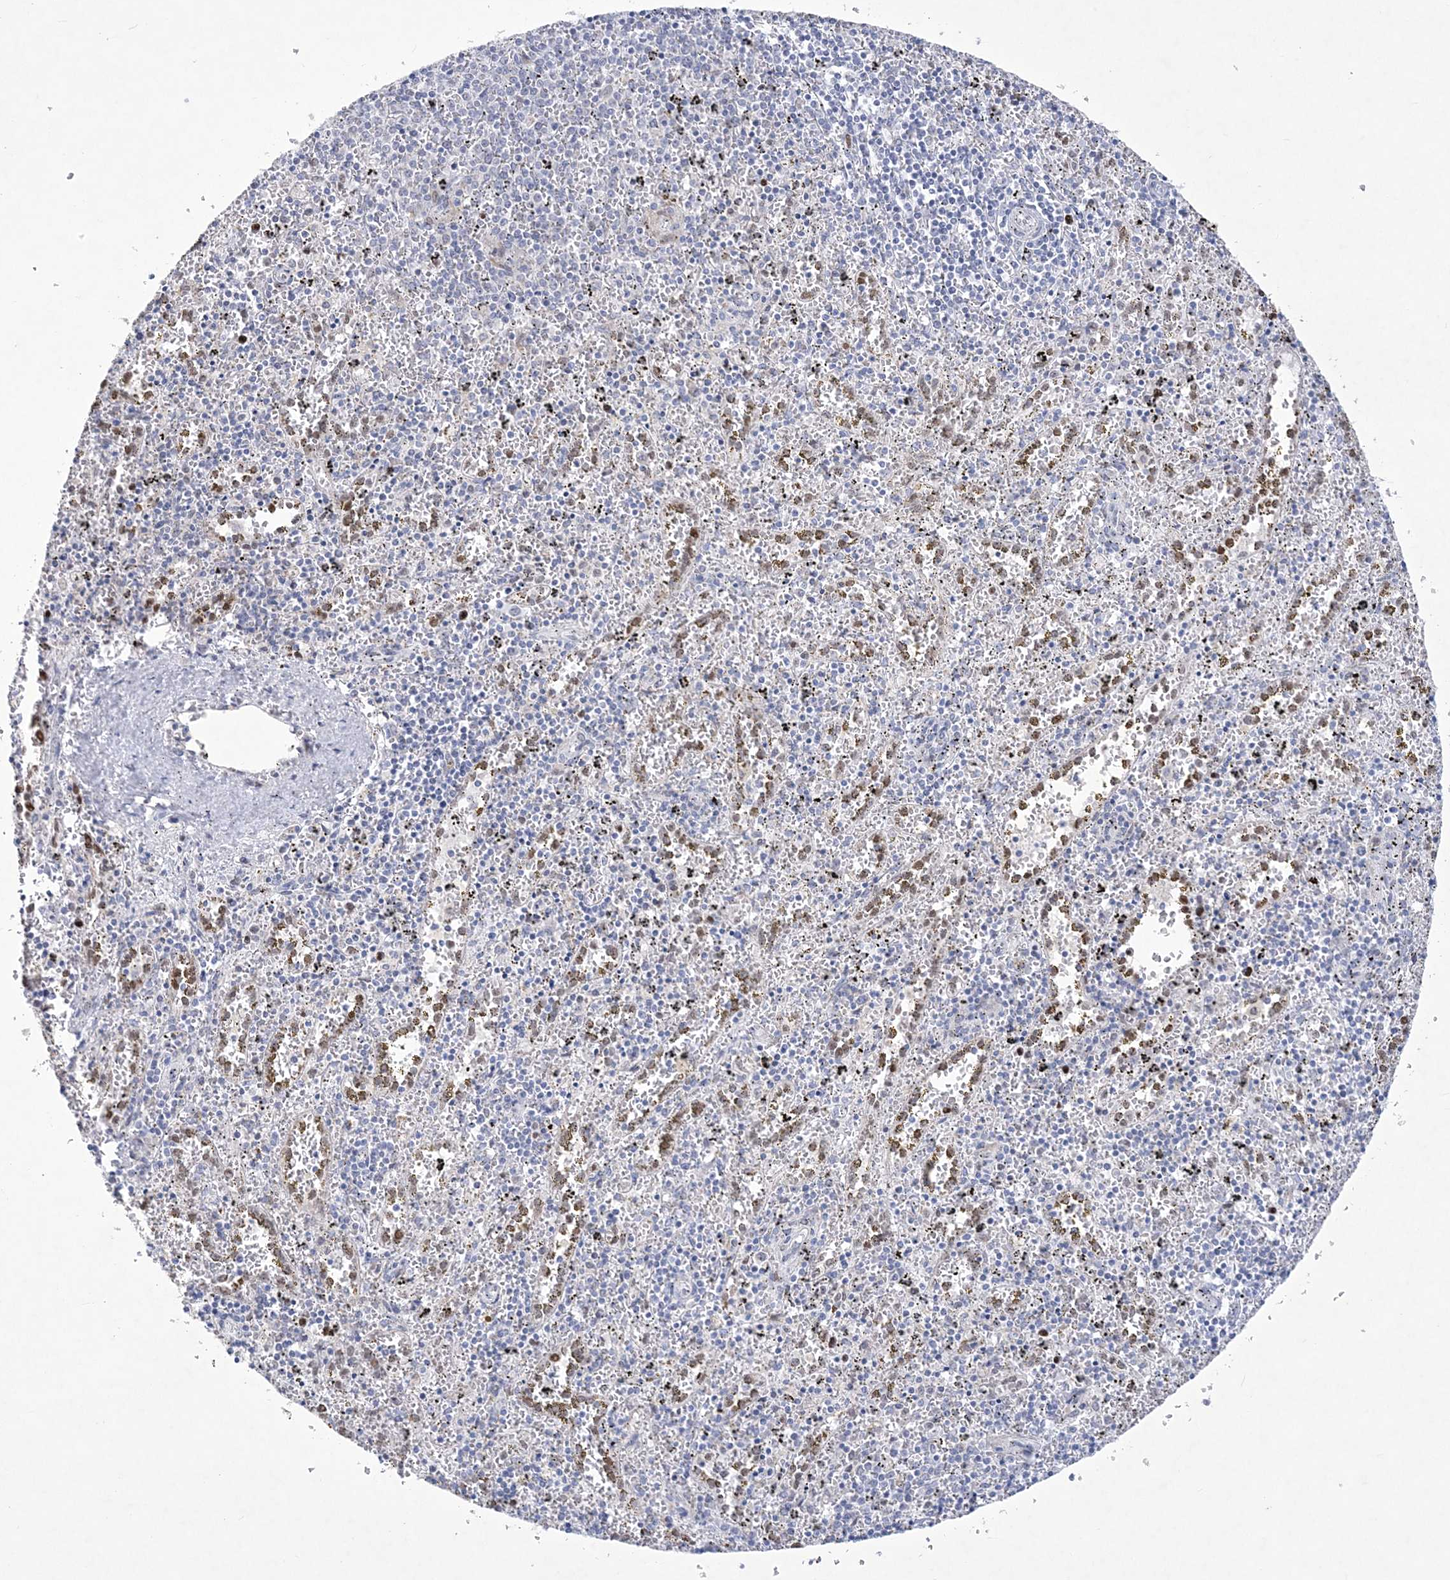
{"staining": {"intensity": "negative", "quantity": "none", "location": "none"}, "tissue": "spleen", "cell_type": "Cells in red pulp", "image_type": "normal", "snomed": [{"axis": "morphology", "description": "Normal tissue, NOS"}, {"axis": "topography", "description": "Spleen"}], "caption": "Spleen stained for a protein using immunohistochemistry (IHC) displays no staining cells in red pulp.", "gene": "WDR27", "patient": {"sex": "male", "age": 11}}